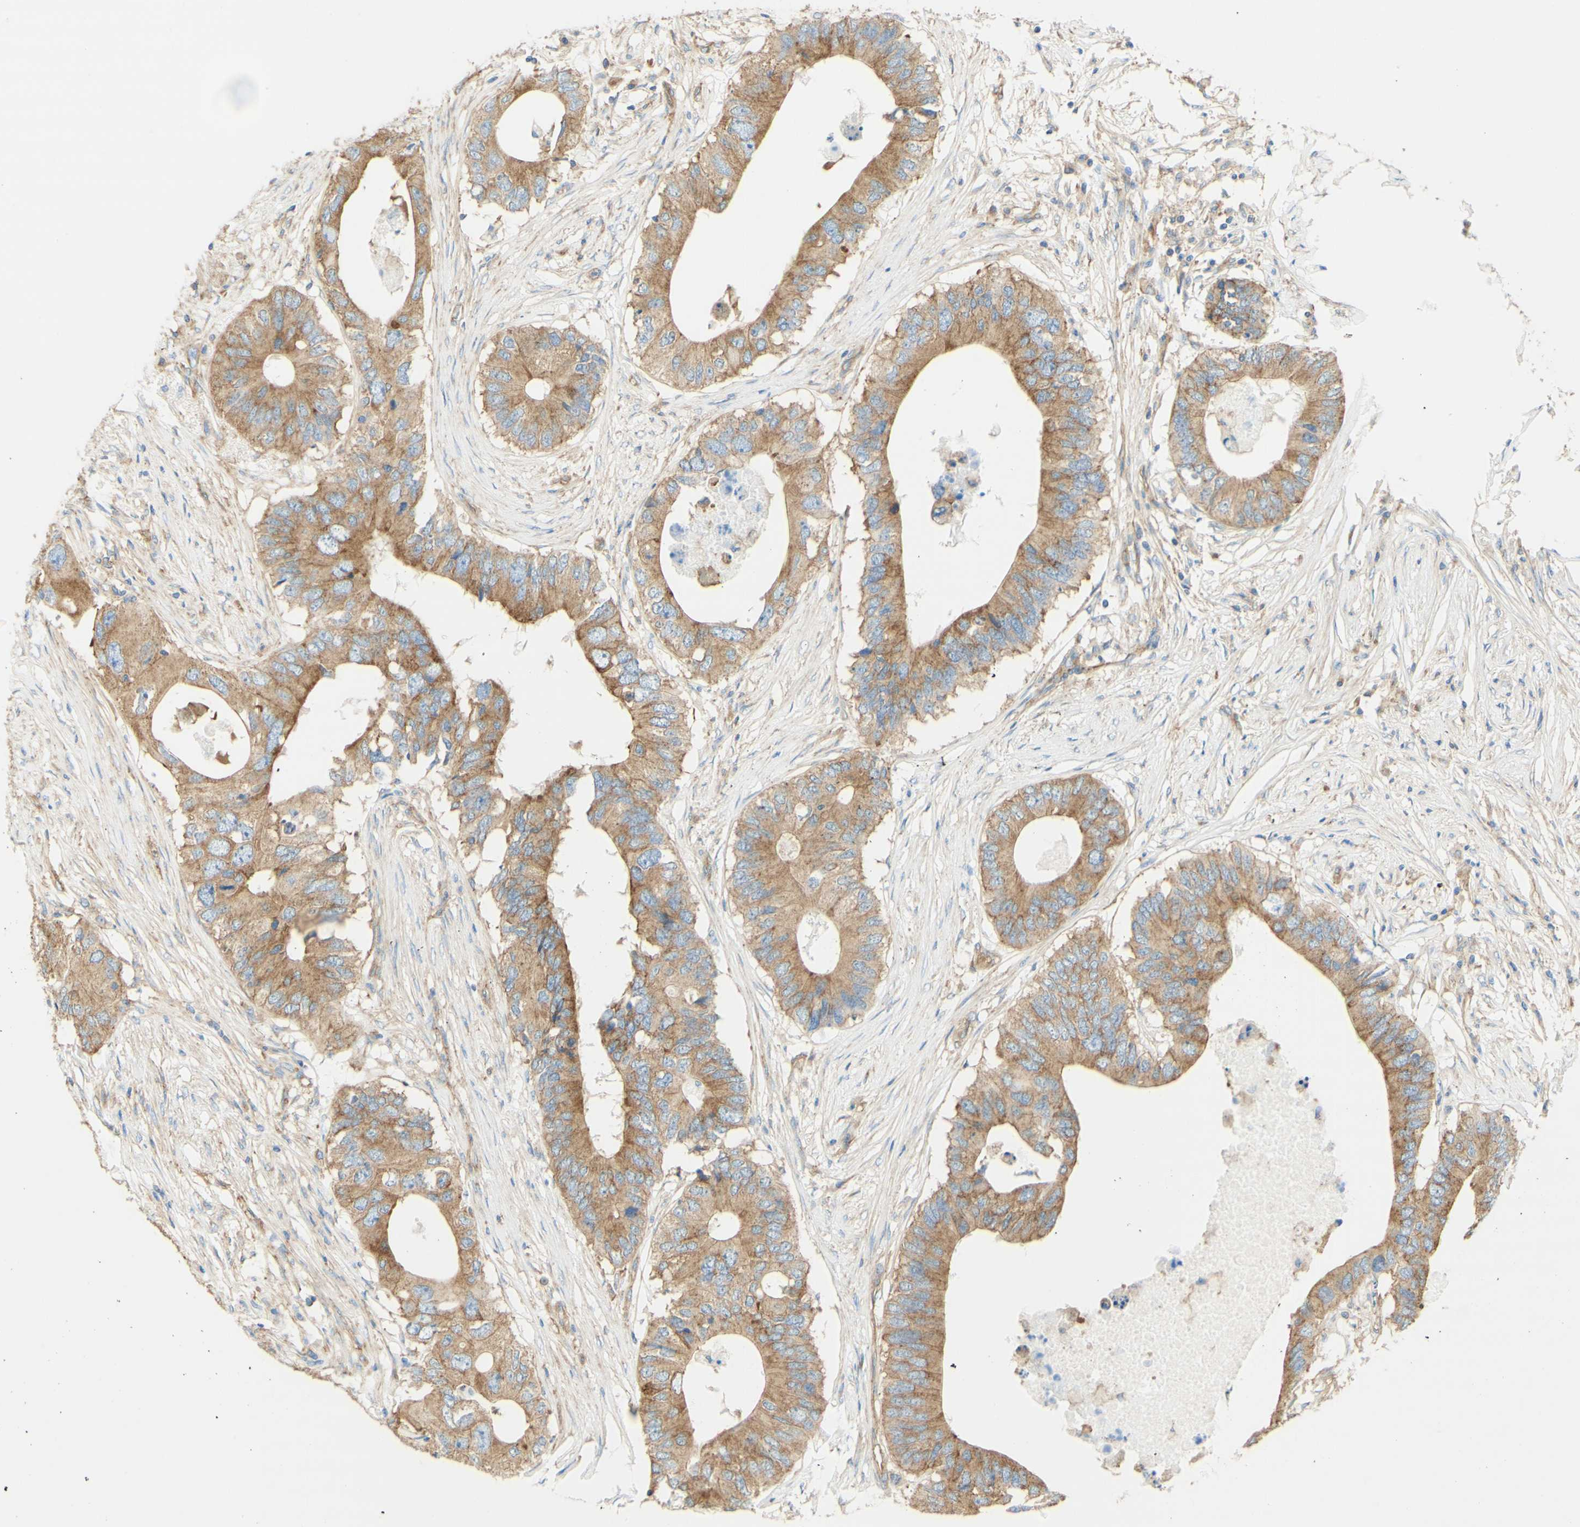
{"staining": {"intensity": "moderate", "quantity": ">75%", "location": "cytoplasmic/membranous"}, "tissue": "colorectal cancer", "cell_type": "Tumor cells", "image_type": "cancer", "snomed": [{"axis": "morphology", "description": "Adenocarcinoma, NOS"}, {"axis": "topography", "description": "Colon"}], "caption": "High-power microscopy captured an IHC image of adenocarcinoma (colorectal), revealing moderate cytoplasmic/membranous expression in about >75% of tumor cells.", "gene": "CLTC", "patient": {"sex": "male", "age": 71}}